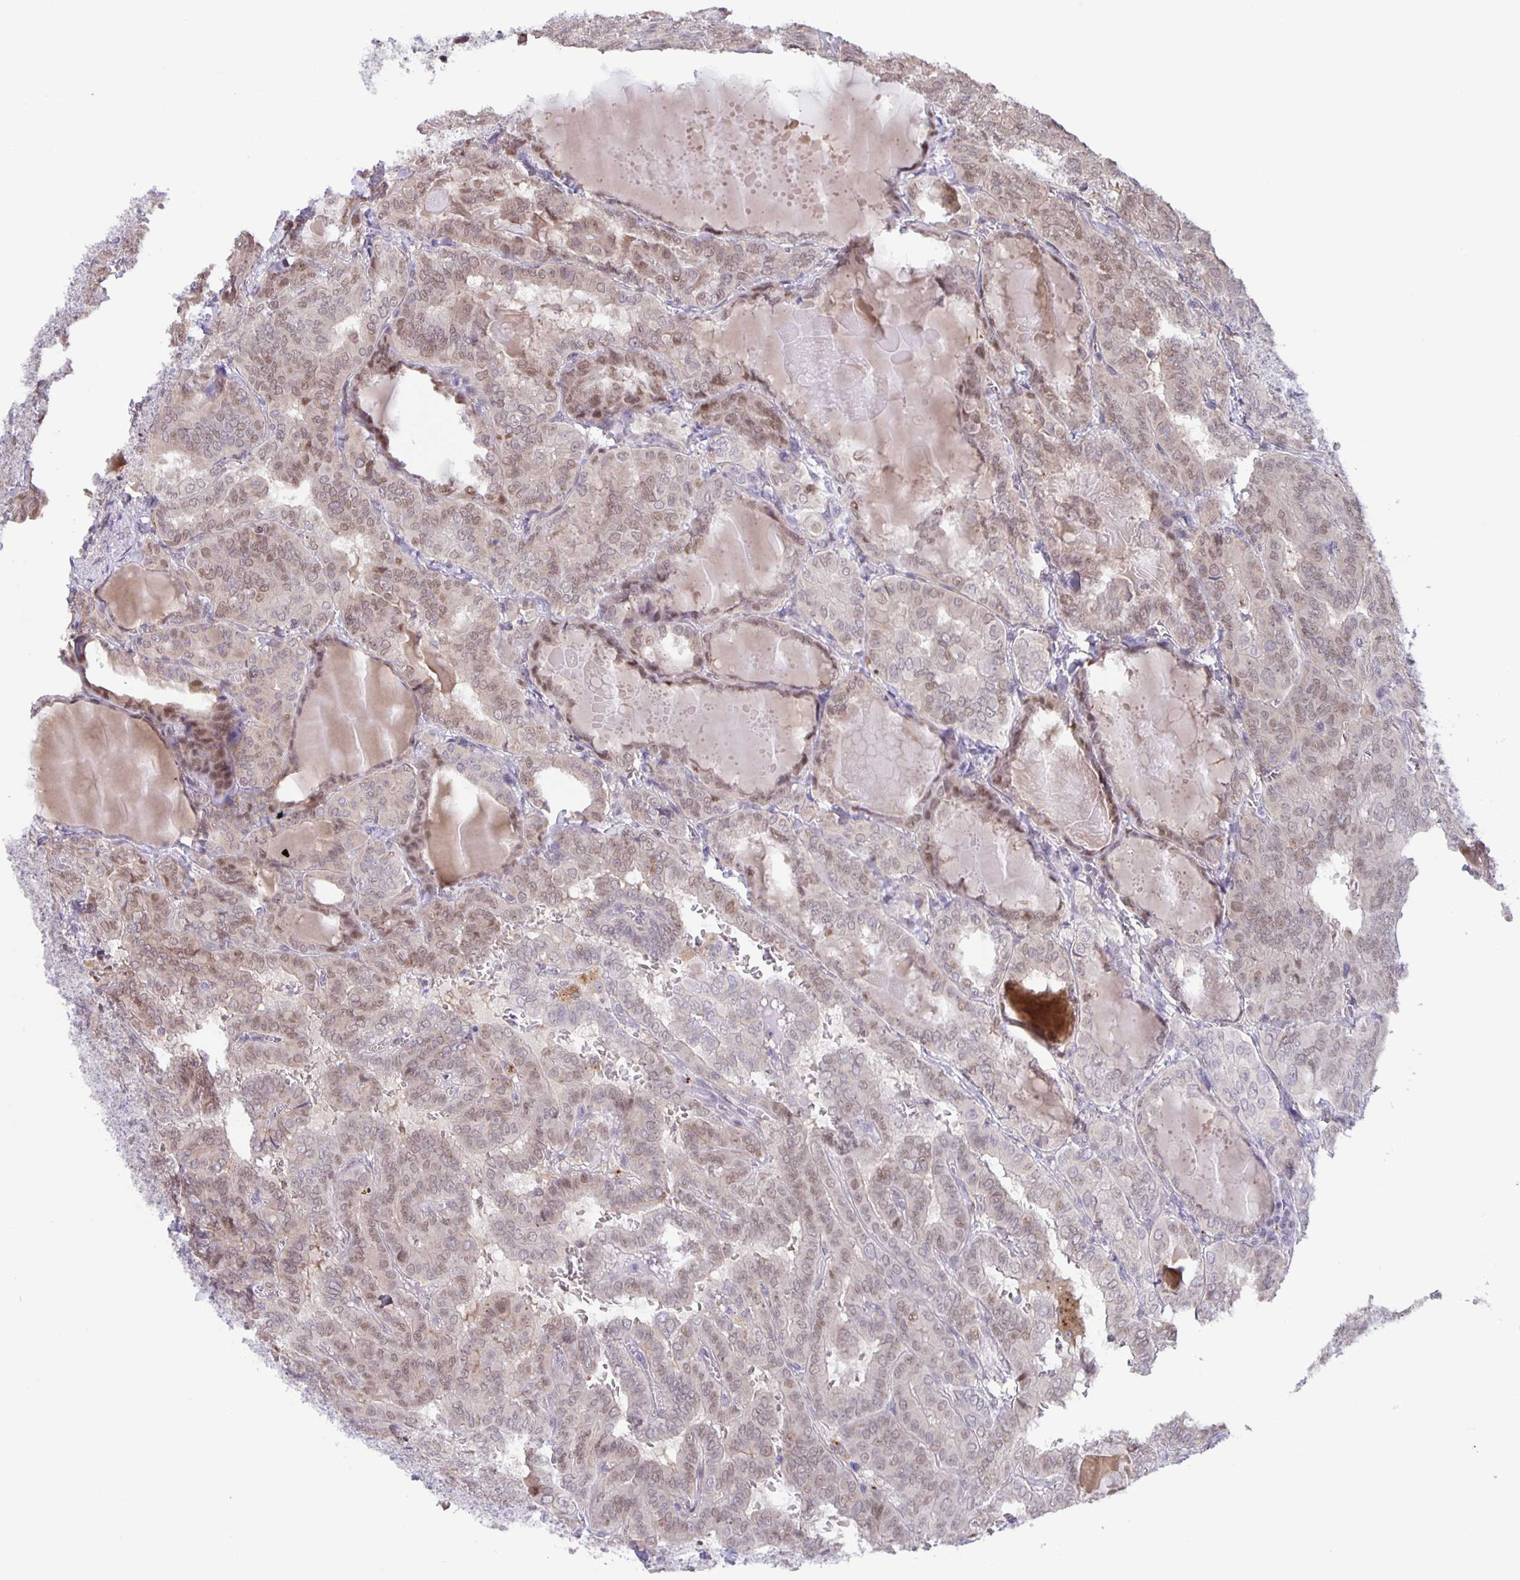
{"staining": {"intensity": "weak", "quantity": "25%-75%", "location": "nuclear"}, "tissue": "thyroid cancer", "cell_type": "Tumor cells", "image_type": "cancer", "snomed": [{"axis": "morphology", "description": "Papillary adenocarcinoma, NOS"}, {"axis": "topography", "description": "Thyroid gland"}], "caption": "Thyroid papillary adenocarcinoma stained for a protein (brown) displays weak nuclear positive expression in about 25%-75% of tumor cells.", "gene": "MAPK12", "patient": {"sex": "female", "age": 46}}